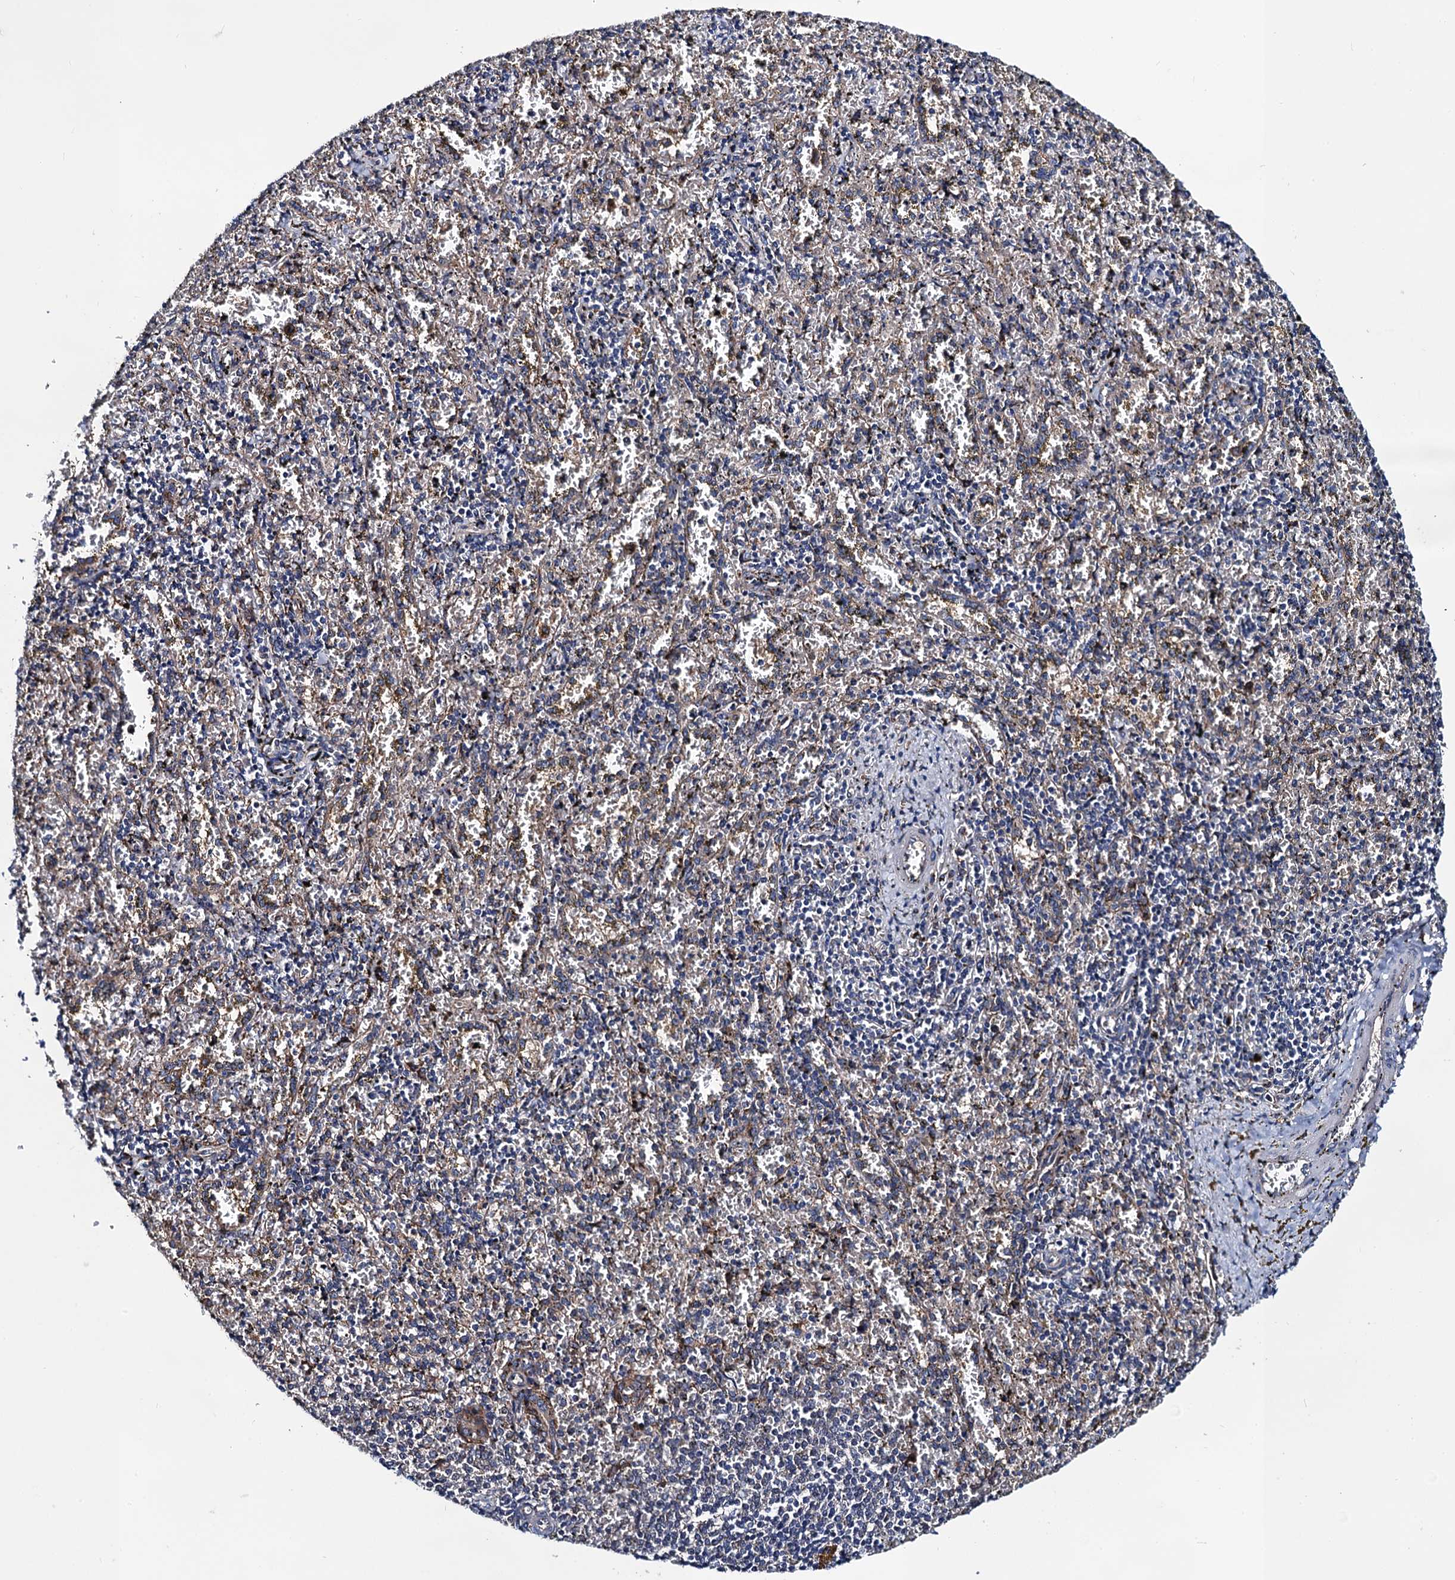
{"staining": {"intensity": "negative", "quantity": "none", "location": "none"}, "tissue": "spleen", "cell_type": "Cells in red pulp", "image_type": "normal", "snomed": [{"axis": "morphology", "description": "Normal tissue, NOS"}, {"axis": "topography", "description": "Spleen"}], "caption": "Immunohistochemistry image of unremarkable human spleen stained for a protein (brown), which exhibits no staining in cells in red pulp.", "gene": "PGLS", "patient": {"sex": "male", "age": 11}}